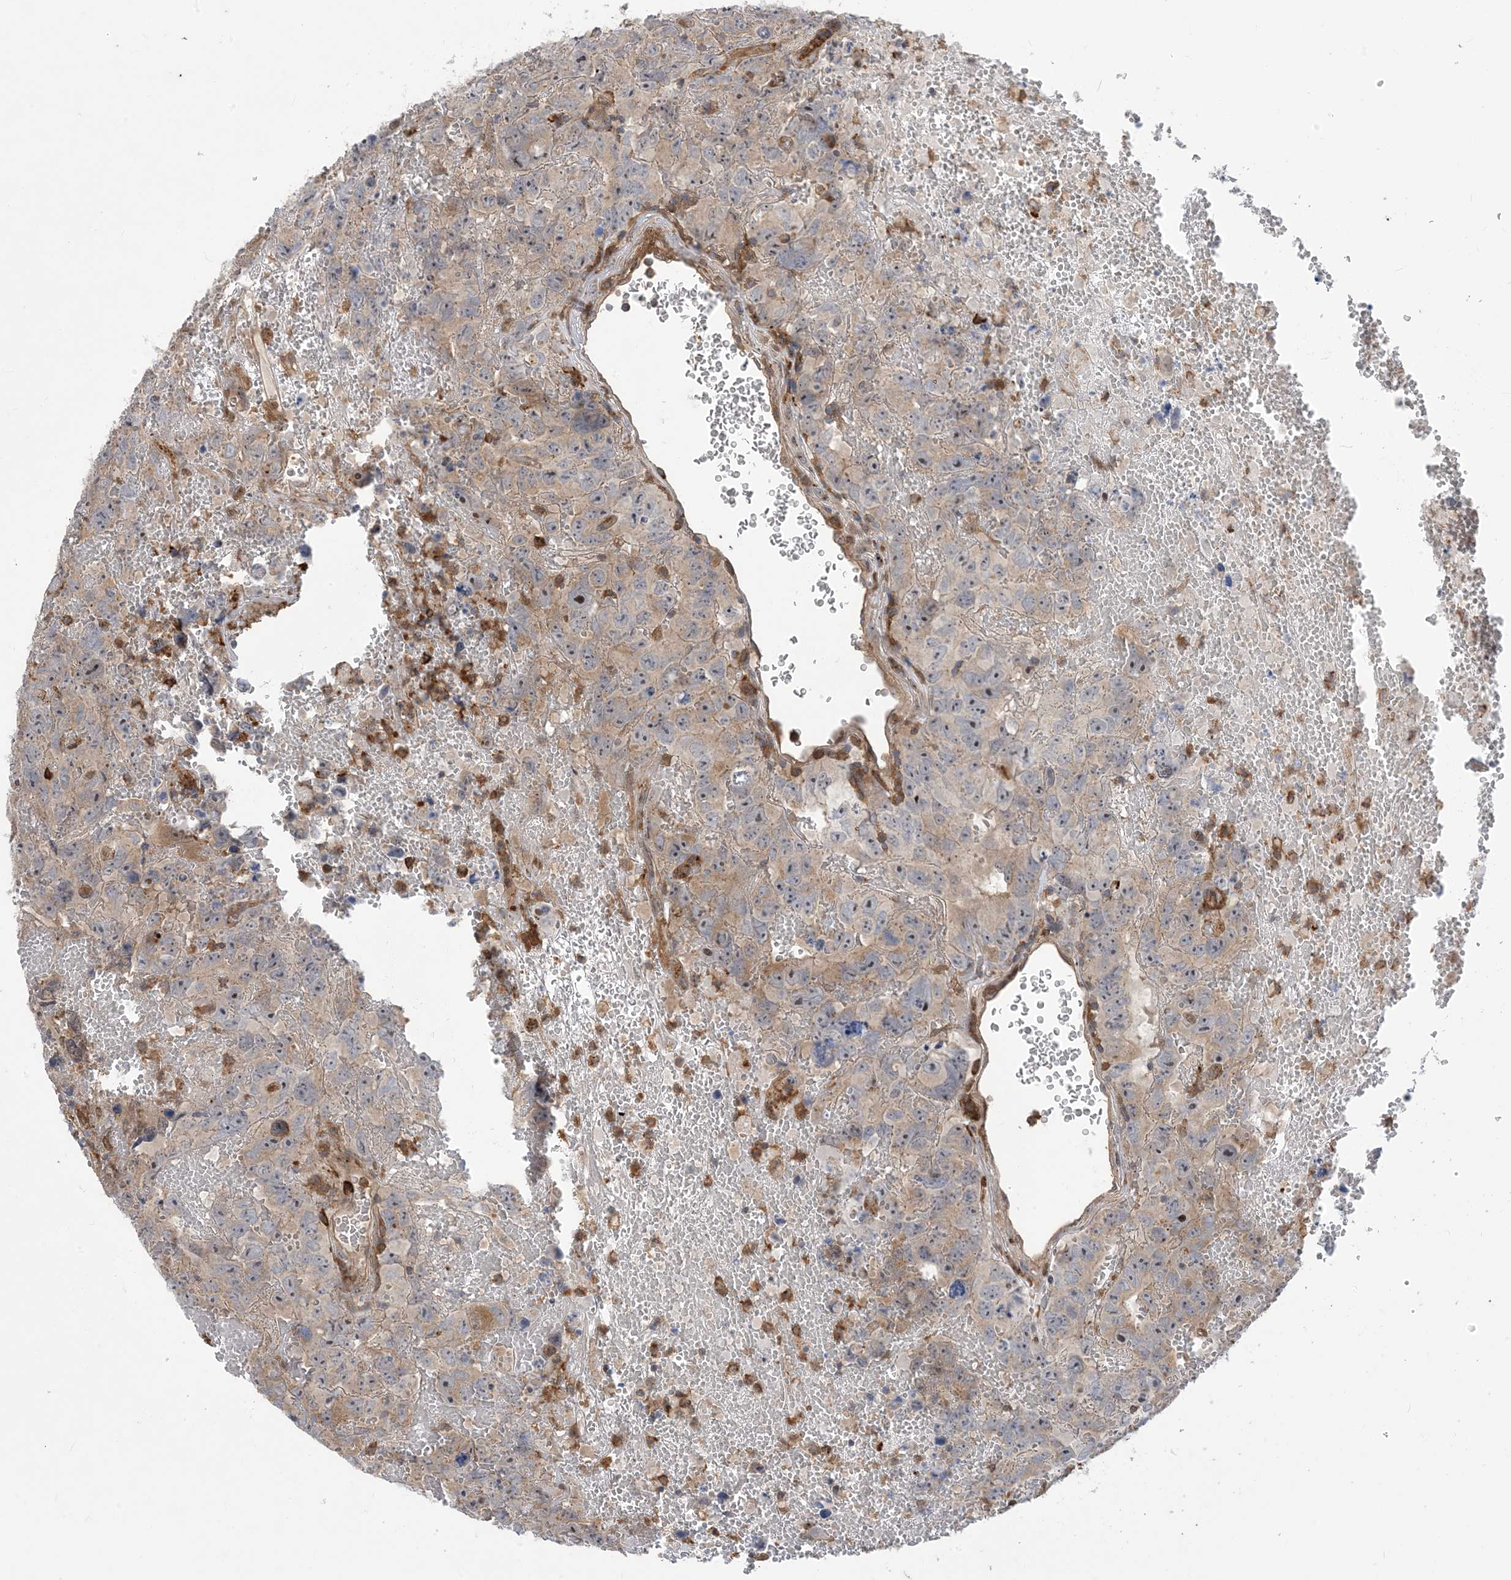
{"staining": {"intensity": "negative", "quantity": "none", "location": "none"}, "tissue": "testis cancer", "cell_type": "Tumor cells", "image_type": "cancer", "snomed": [{"axis": "morphology", "description": "Carcinoma, Embryonal, NOS"}, {"axis": "topography", "description": "Testis"}], "caption": "Protein analysis of testis cancer (embryonal carcinoma) shows no significant expression in tumor cells. The staining was performed using DAB to visualize the protein expression in brown, while the nuclei were stained in blue with hematoxylin (Magnification: 20x).", "gene": "HS1BP3", "patient": {"sex": "male", "age": 45}}